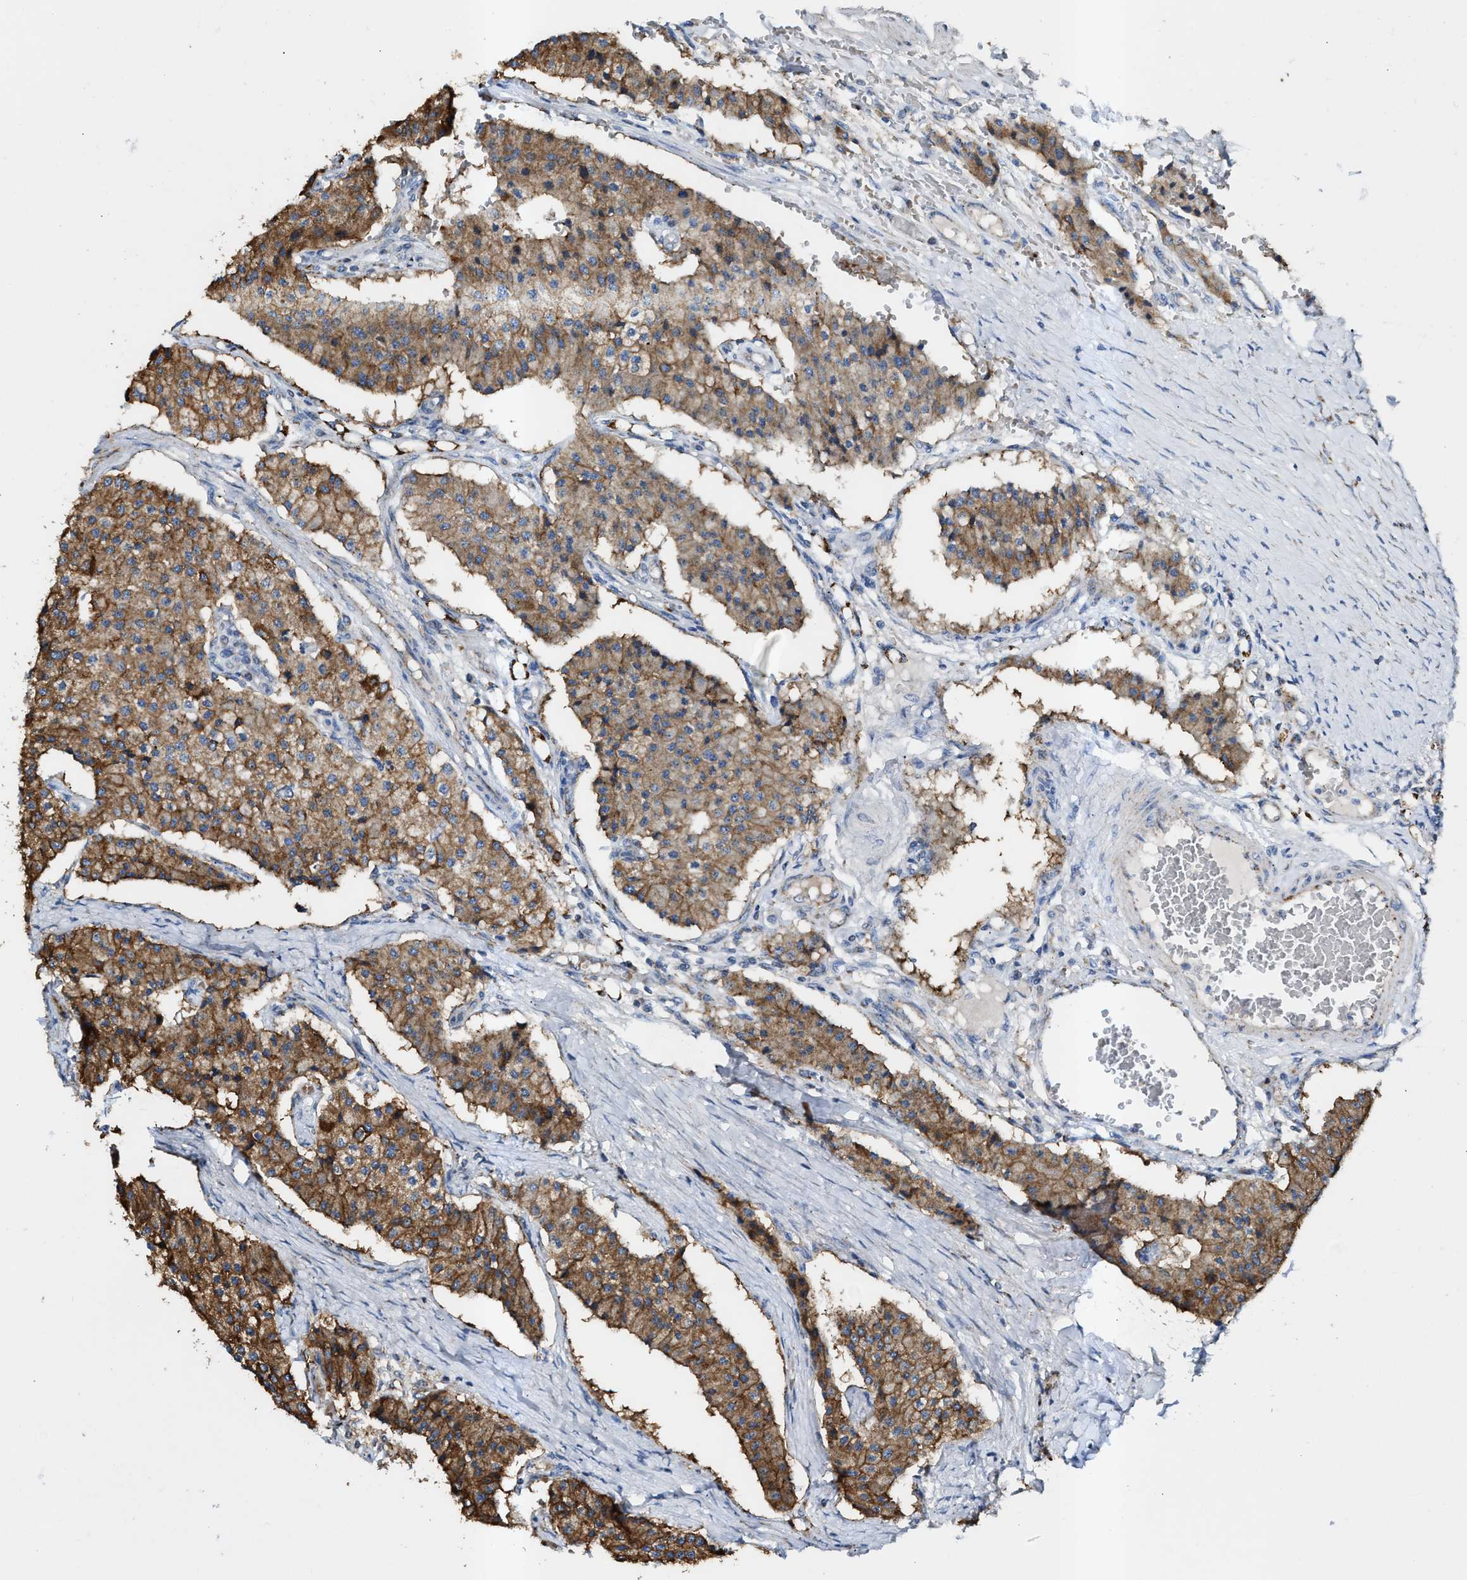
{"staining": {"intensity": "moderate", "quantity": ">75%", "location": "cytoplasmic/membranous"}, "tissue": "carcinoid", "cell_type": "Tumor cells", "image_type": "cancer", "snomed": [{"axis": "morphology", "description": "Carcinoid, malignant, NOS"}, {"axis": "topography", "description": "Colon"}], "caption": "The image reveals a brown stain indicating the presence of a protein in the cytoplasmic/membranous of tumor cells in carcinoid. (Stains: DAB in brown, nuclei in blue, Microscopy: brightfield microscopy at high magnification).", "gene": "JAG1", "patient": {"sex": "female", "age": 52}}